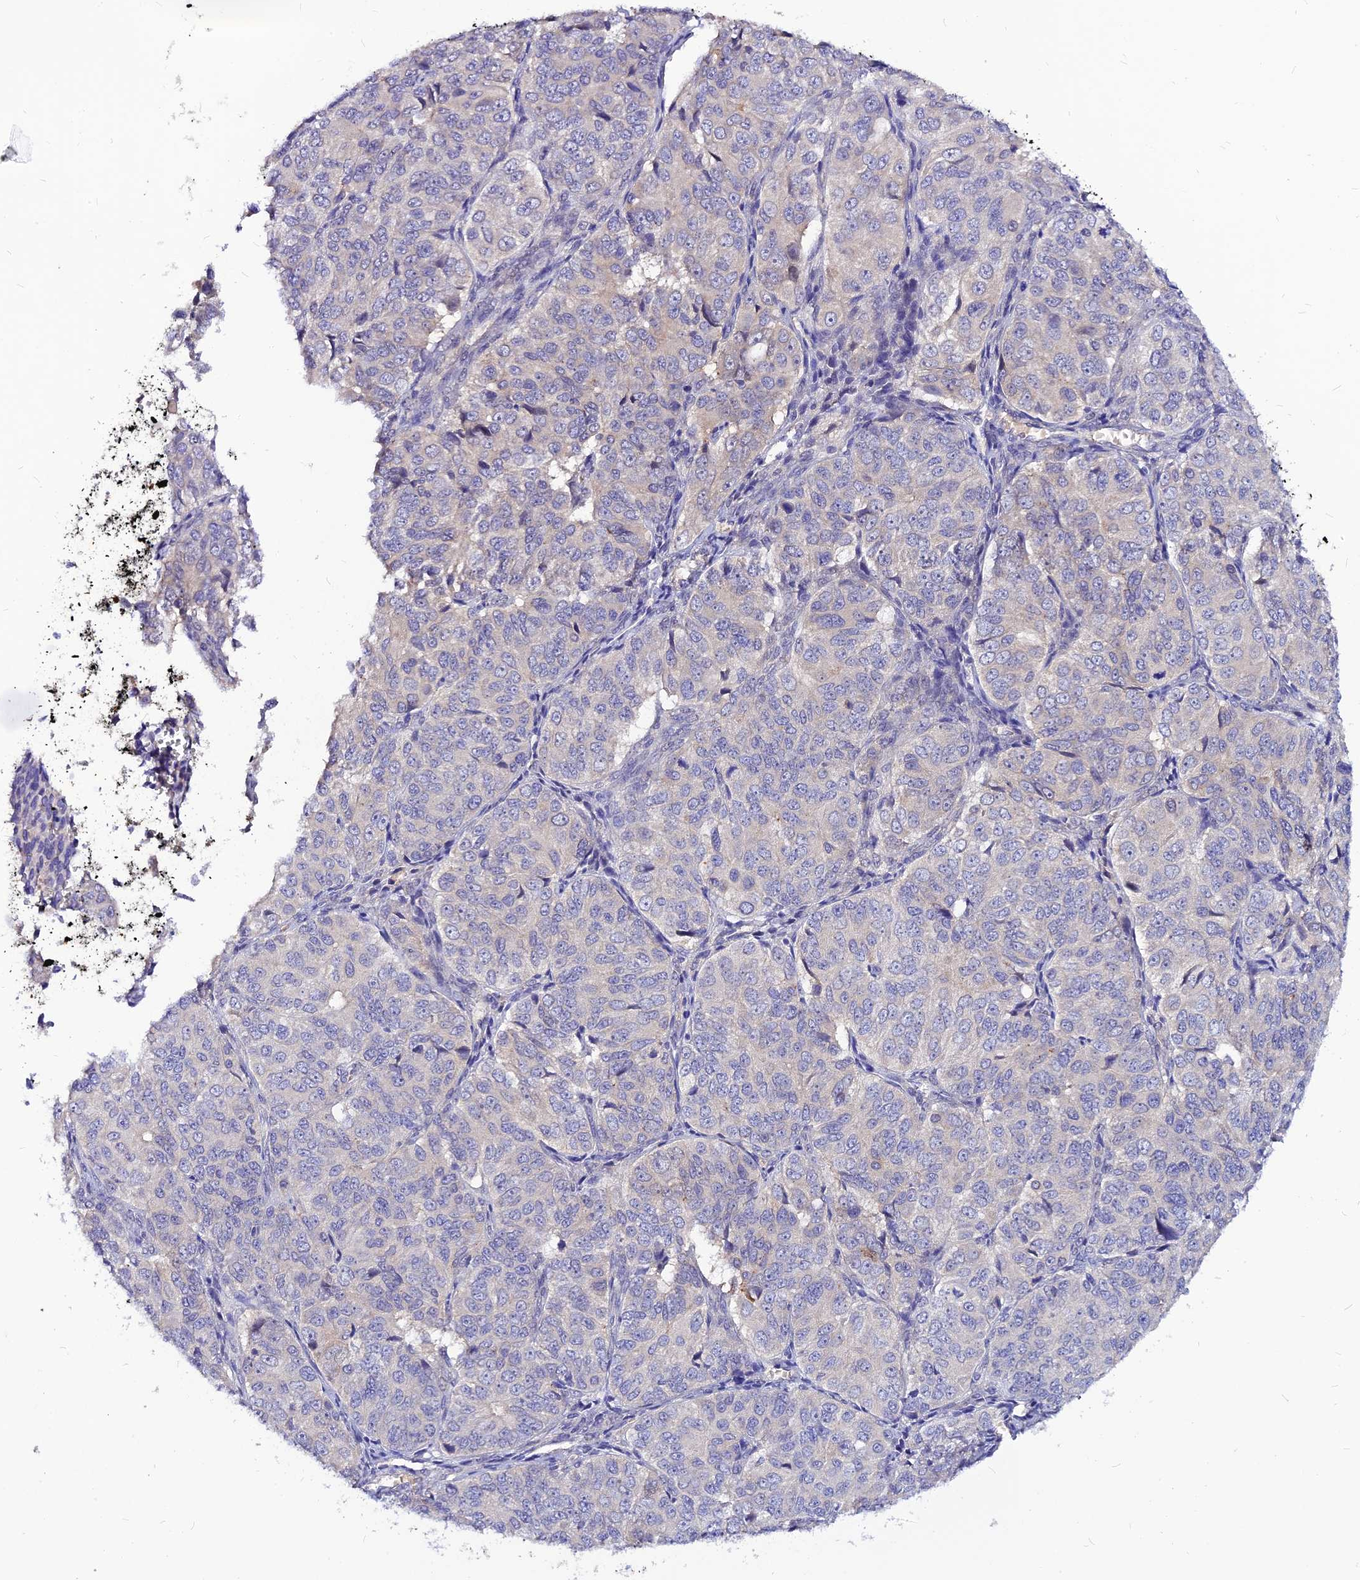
{"staining": {"intensity": "negative", "quantity": "none", "location": "none"}, "tissue": "ovarian cancer", "cell_type": "Tumor cells", "image_type": "cancer", "snomed": [{"axis": "morphology", "description": "Carcinoma, endometroid"}, {"axis": "topography", "description": "Ovary"}], "caption": "There is no significant staining in tumor cells of ovarian cancer (endometroid carcinoma).", "gene": "CZIB", "patient": {"sex": "female", "age": 51}}